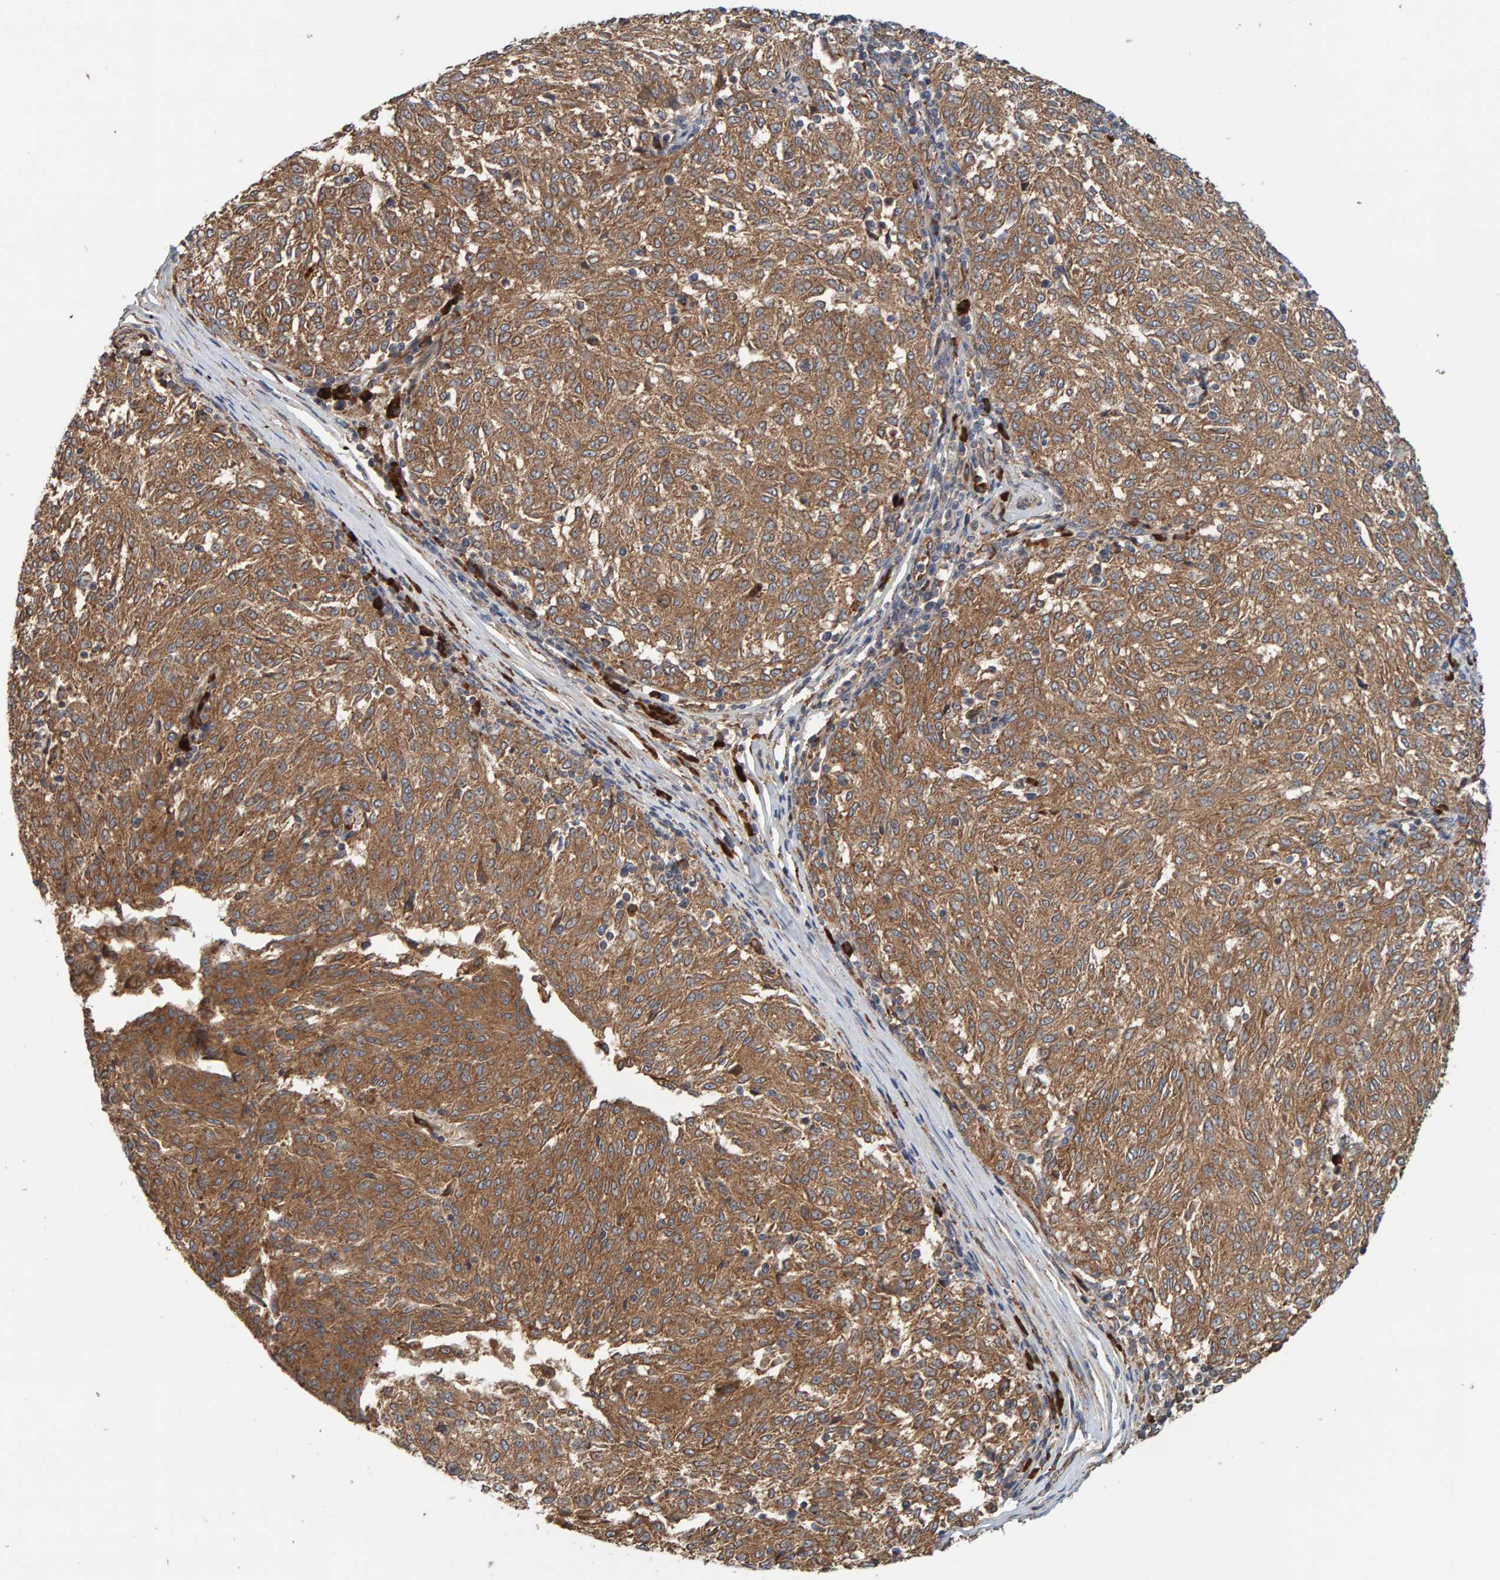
{"staining": {"intensity": "moderate", "quantity": ">75%", "location": "cytoplasmic/membranous"}, "tissue": "melanoma", "cell_type": "Tumor cells", "image_type": "cancer", "snomed": [{"axis": "morphology", "description": "Malignant melanoma, NOS"}, {"axis": "topography", "description": "Skin"}], "caption": "Melanoma tissue demonstrates moderate cytoplasmic/membranous positivity in approximately >75% of tumor cells Using DAB (brown) and hematoxylin (blue) stains, captured at high magnification using brightfield microscopy.", "gene": "BAIAP2", "patient": {"sex": "female", "age": 72}}